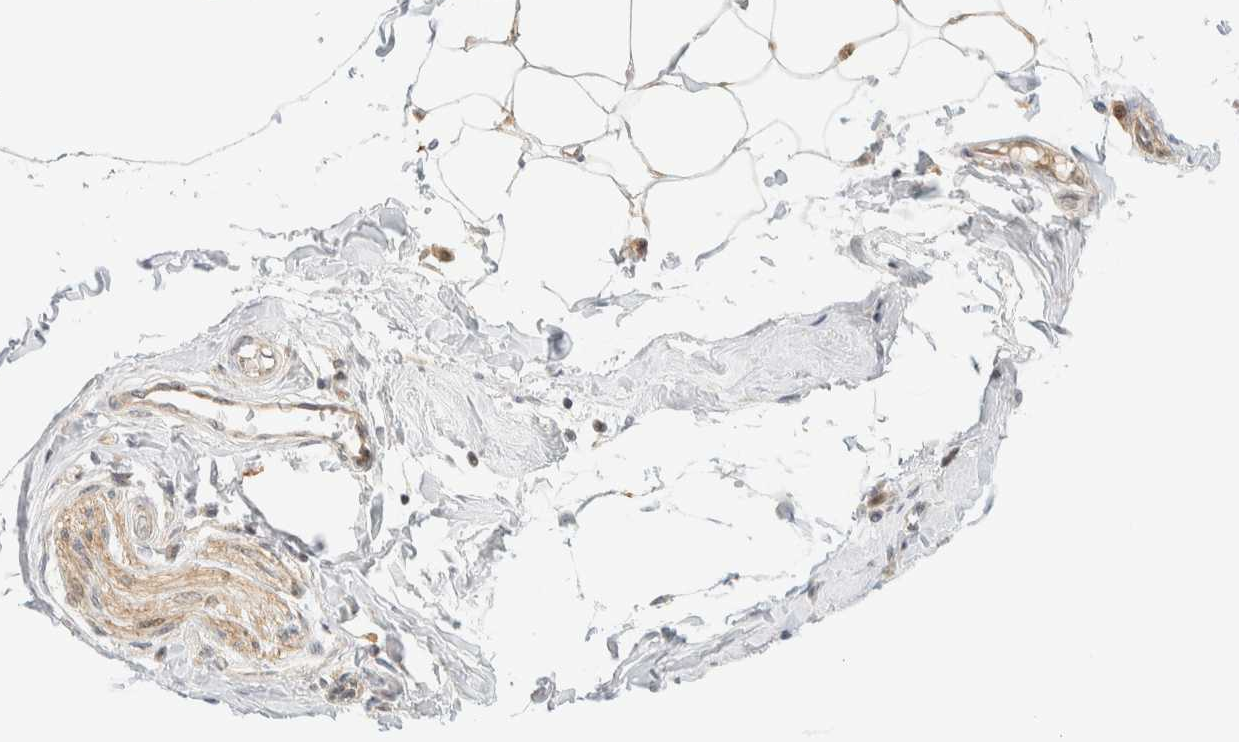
{"staining": {"intensity": "weak", "quantity": ">75%", "location": "cytoplasmic/membranous"}, "tissue": "adipose tissue", "cell_type": "Adipocytes", "image_type": "normal", "snomed": [{"axis": "morphology", "description": "Normal tissue, NOS"}, {"axis": "morphology", "description": "Adenocarcinoma, NOS"}, {"axis": "topography", "description": "Colon"}, {"axis": "topography", "description": "Peripheral nerve tissue"}], "caption": "Immunohistochemistry (DAB) staining of benign human adipose tissue exhibits weak cytoplasmic/membranous protein expression in about >75% of adipocytes.", "gene": "PCYT2", "patient": {"sex": "male", "age": 14}}